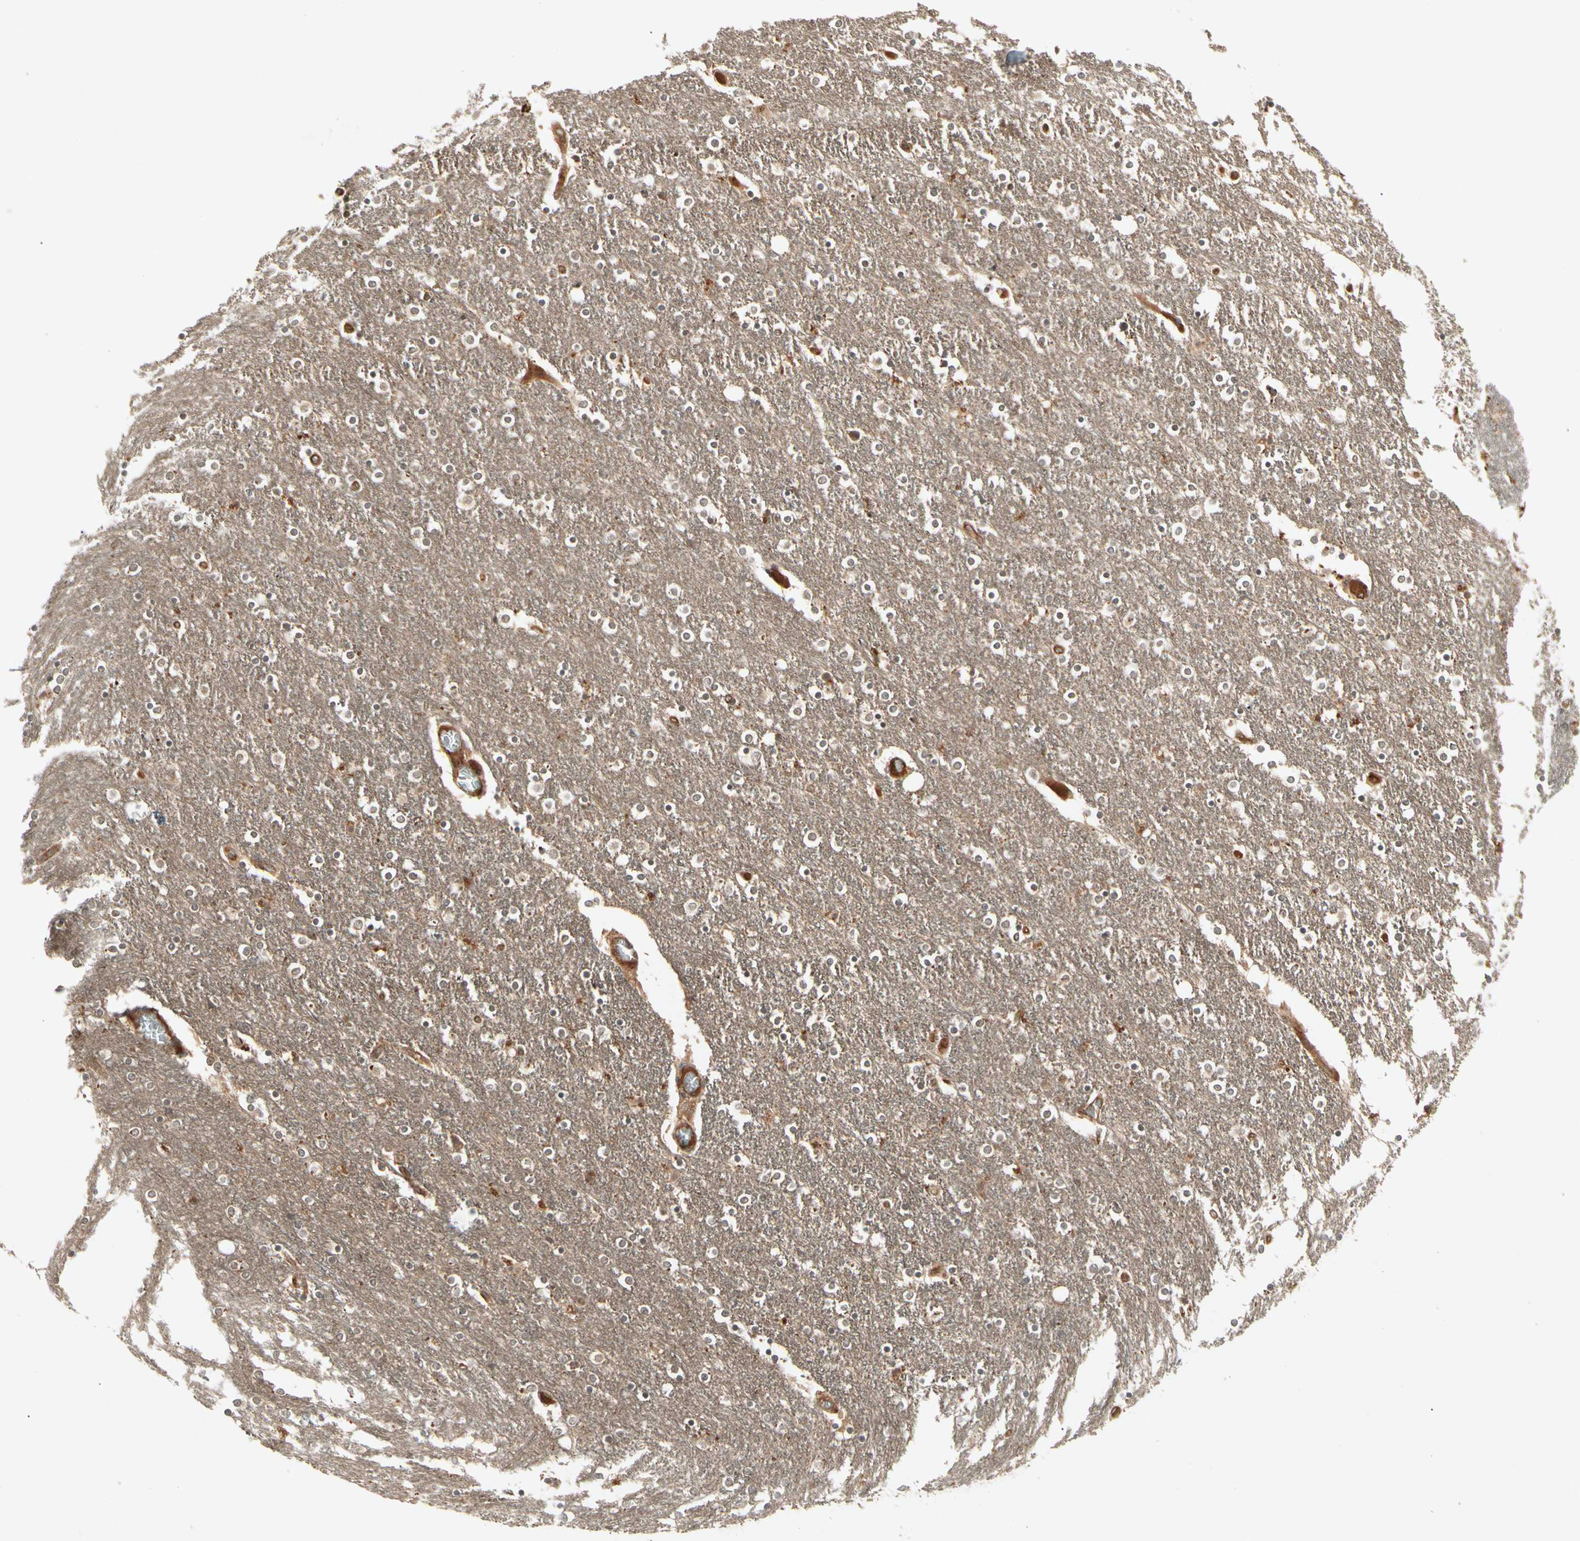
{"staining": {"intensity": "strong", "quantity": "<25%", "location": "cytoplasmic/membranous"}, "tissue": "caudate", "cell_type": "Glial cells", "image_type": "normal", "snomed": [{"axis": "morphology", "description": "Normal tissue, NOS"}, {"axis": "topography", "description": "Lateral ventricle wall"}], "caption": "High-power microscopy captured an immunohistochemistry photomicrograph of benign caudate, revealing strong cytoplasmic/membranous staining in approximately <25% of glial cells. The protein is stained brown, and the nuclei are stained in blue (DAB IHC with brightfield microscopy, high magnification).", "gene": "FLOT1", "patient": {"sex": "female", "age": 54}}